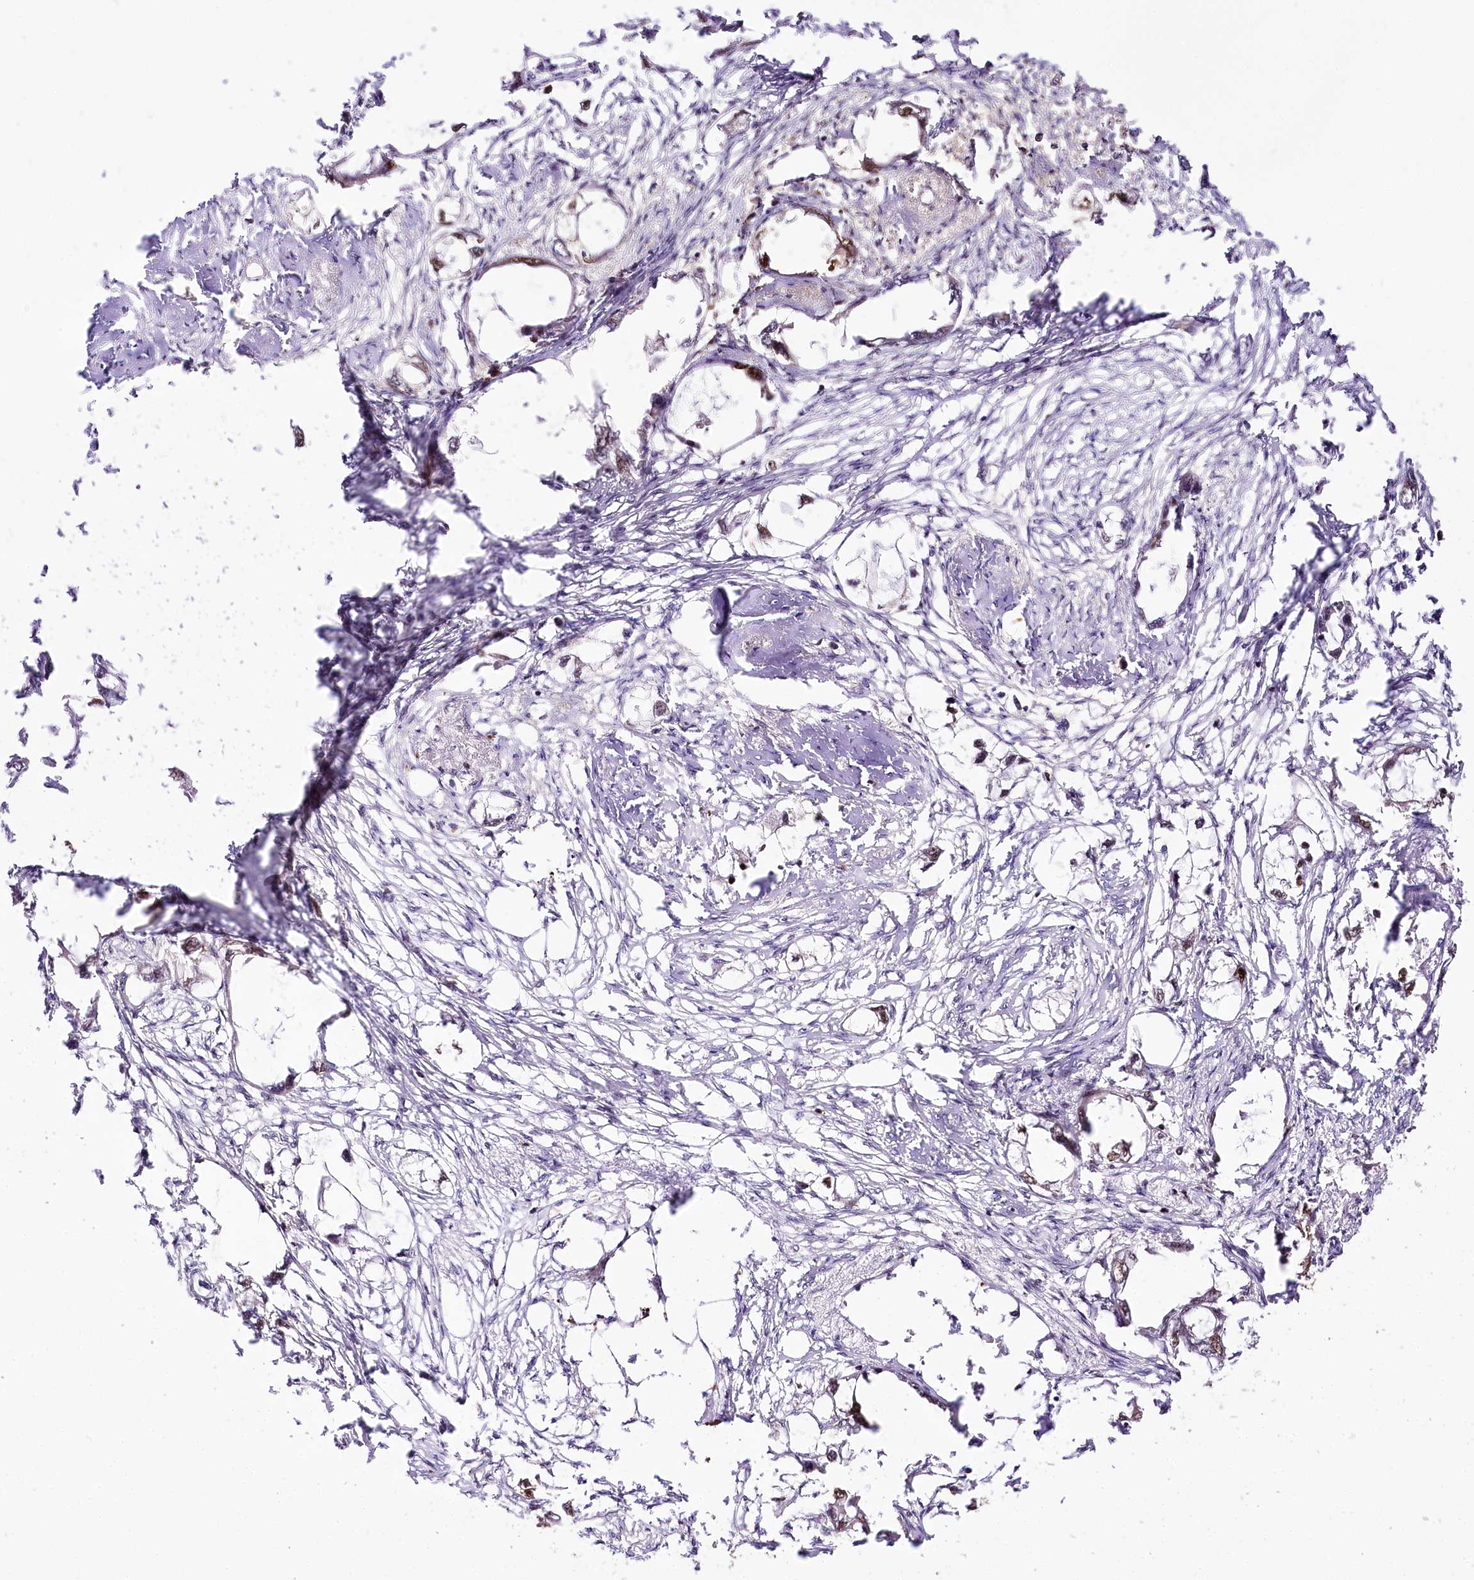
{"staining": {"intensity": "weak", "quantity": "<25%", "location": "nuclear"}, "tissue": "endometrial cancer", "cell_type": "Tumor cells", "image_type": "cancer", "snomed": [{"axis": "morphology", "description": "Adenocarcinoma, NOS"}, {"axis": "morphology", "description": "Adenocarcinoma, metastatic, NOS"}, {"axis": "topography", "description": "Adipose tissue"}, {"axis": "topography", "description": "Endometrium"}], "caption": "High power microscopy image of an immunohistochemistry (IHC) photomicrograph of metastatic adenocarcinoma (endometrial), revealing no significant positivity in tumor cells.", "gene": "GNL3L", "patient": {"sex": "female", "age": 67}}